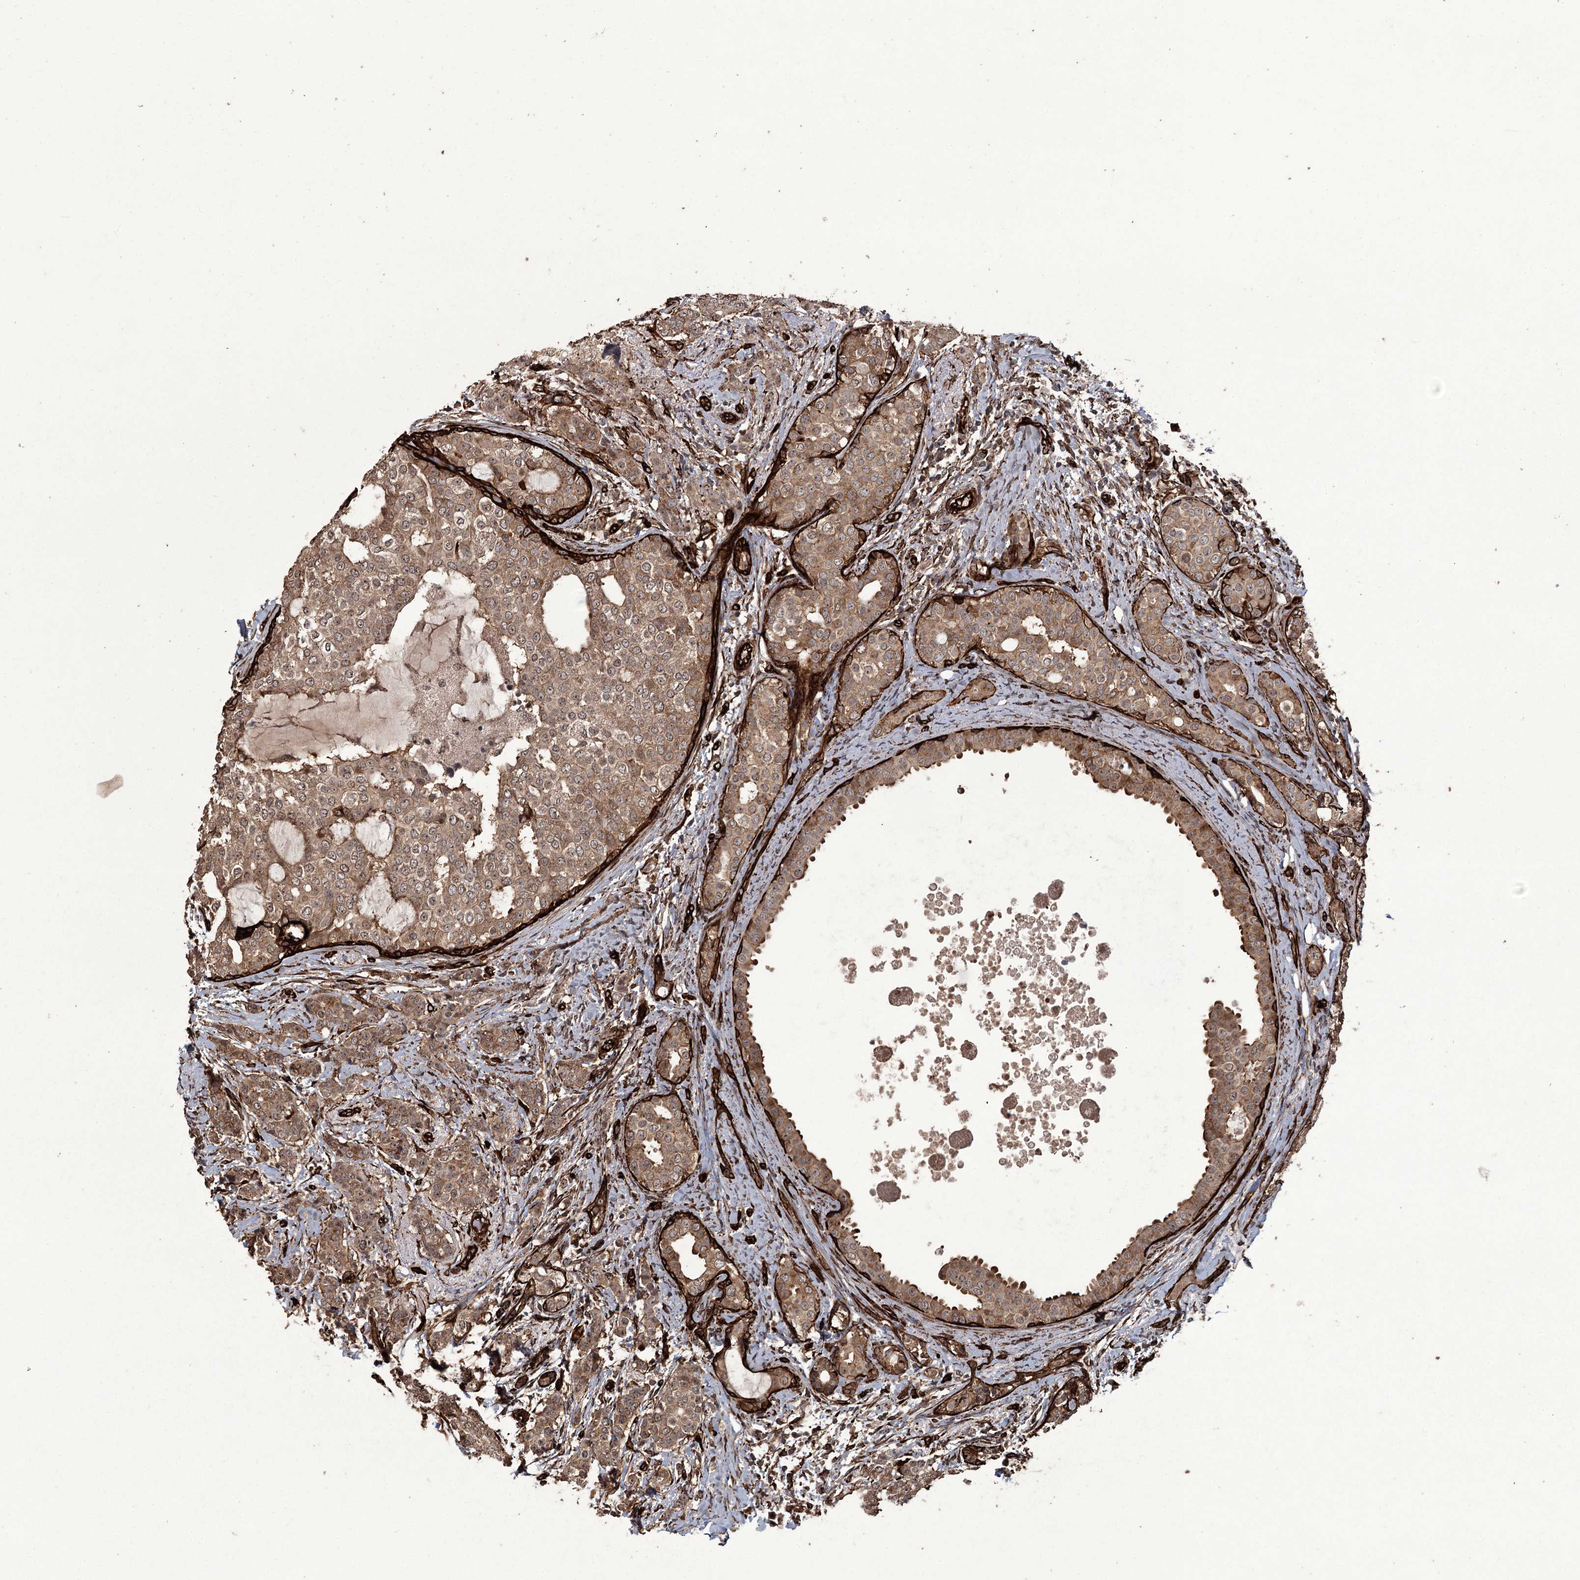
{"staining": {"intensity": "moderate", "quantity": ">75%", "location": "cytoplasmic/membranous"}, "tissue": "breast cancer", "cell_type": "Tumor cells", "image_type": "cancer", "snomed": [{"axis": "morphology", "description": "Lobular carcinoma"}, {"axis": "topography", "description": "Breast"}], "caption": "Moderate cytoplasmic/membranous positivity for a protein is appreciated in about >75% of tumor cells of lobular carcinoma (breast) using immunohistochemistry.", "gene": "RPAP3", "patient": {"sex": "female", "age": 51}}